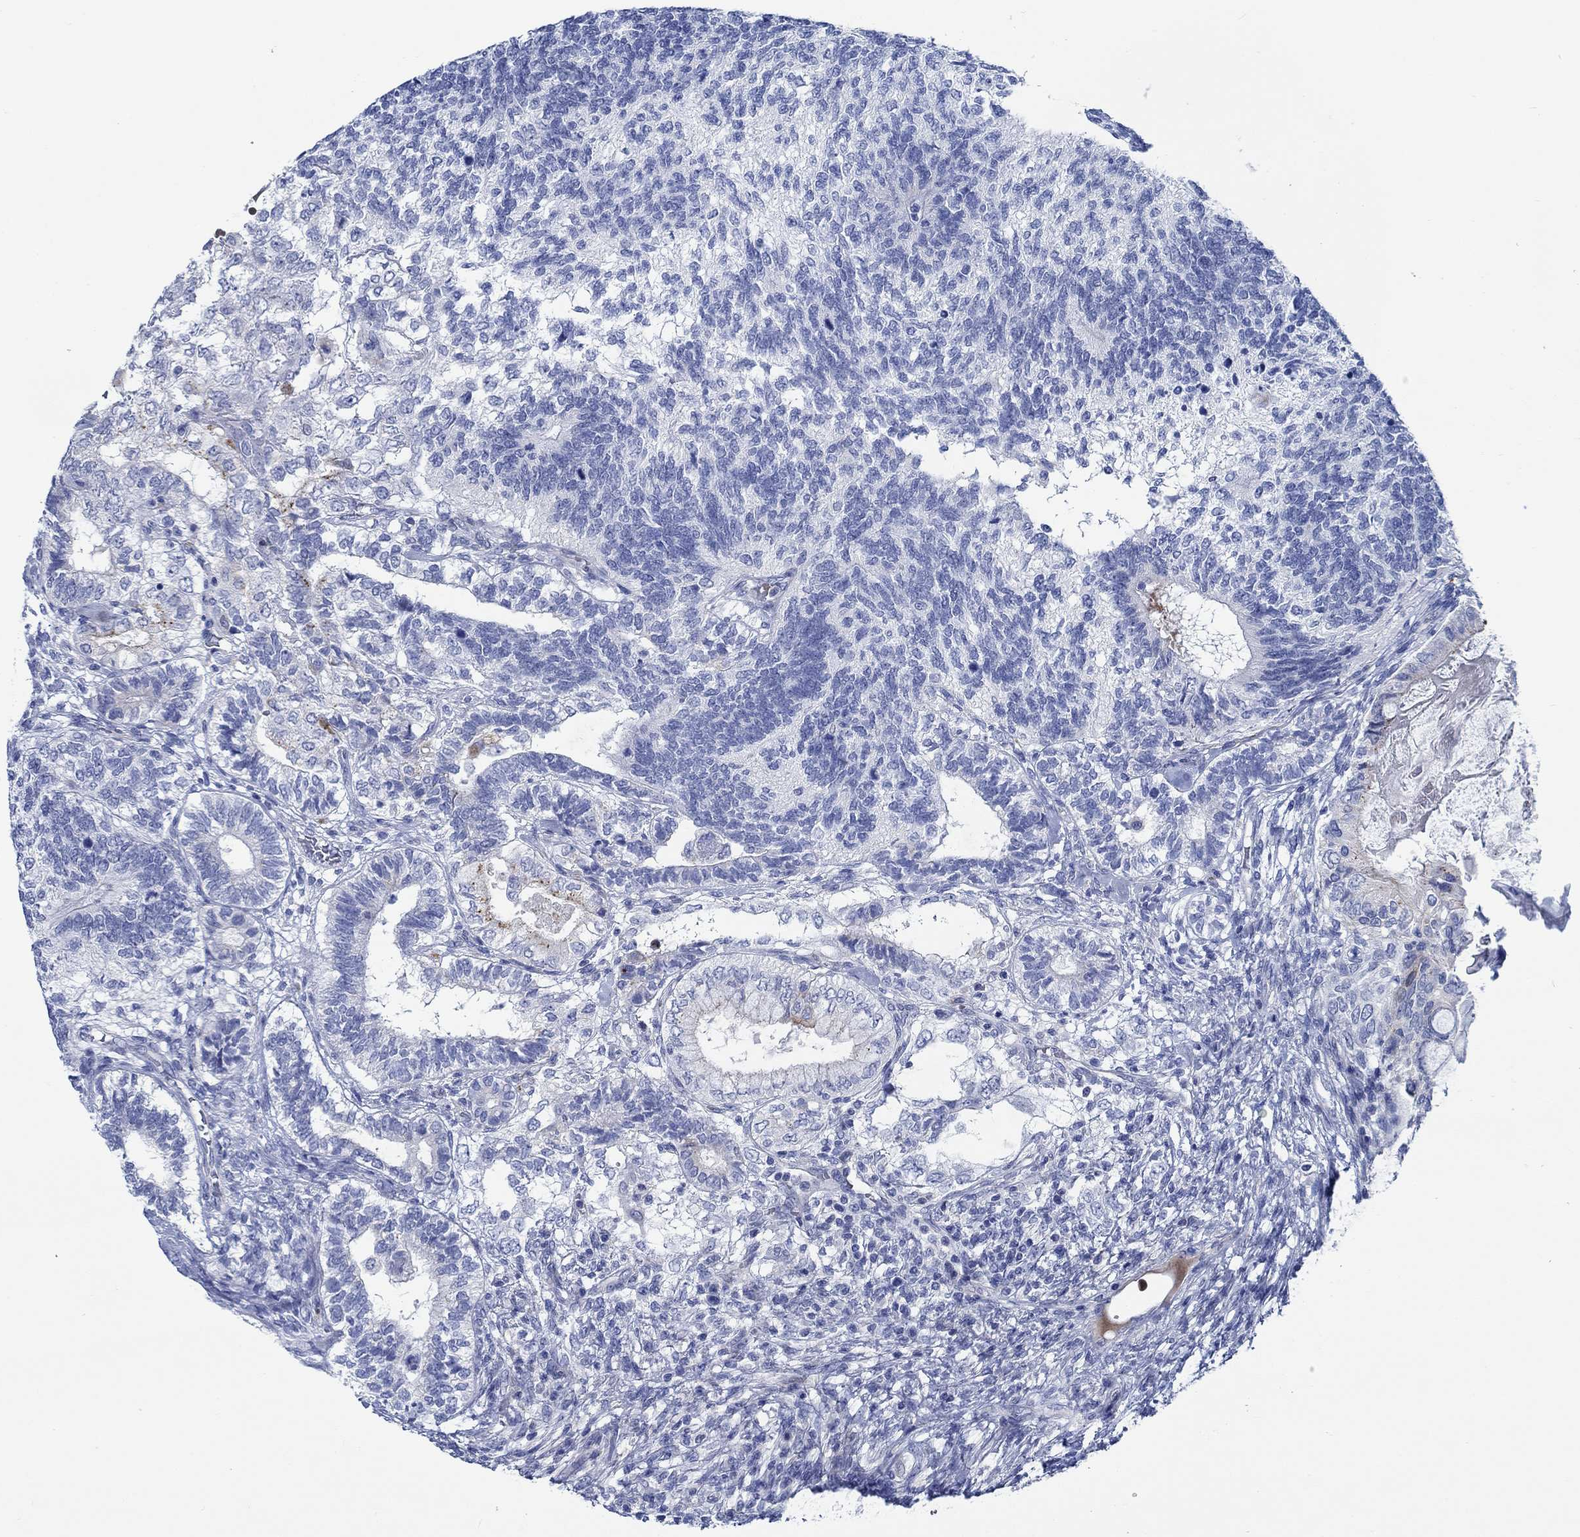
{"staining": {"intensity": "negative", "quantity": "none", "location": "none"}, "tissue": "testis cancer", "cell_type": "Tumor cells", "image_type": "cancer", "snomed": [{"axis": "morphology", "description": "Seminoma, NOS"}, {"axis": "morphology", "description": "Carcinoma, Embryonal, NOS"}, {"axis": "topography", "description": "Testis"}], "caption": "IHC image of human testis embryonal carcinoma stained for a protein (brown), which reveals no expression in tumor cells.", "gene": "SVEP1", "patient": {"sex": "male", "age": 41}}